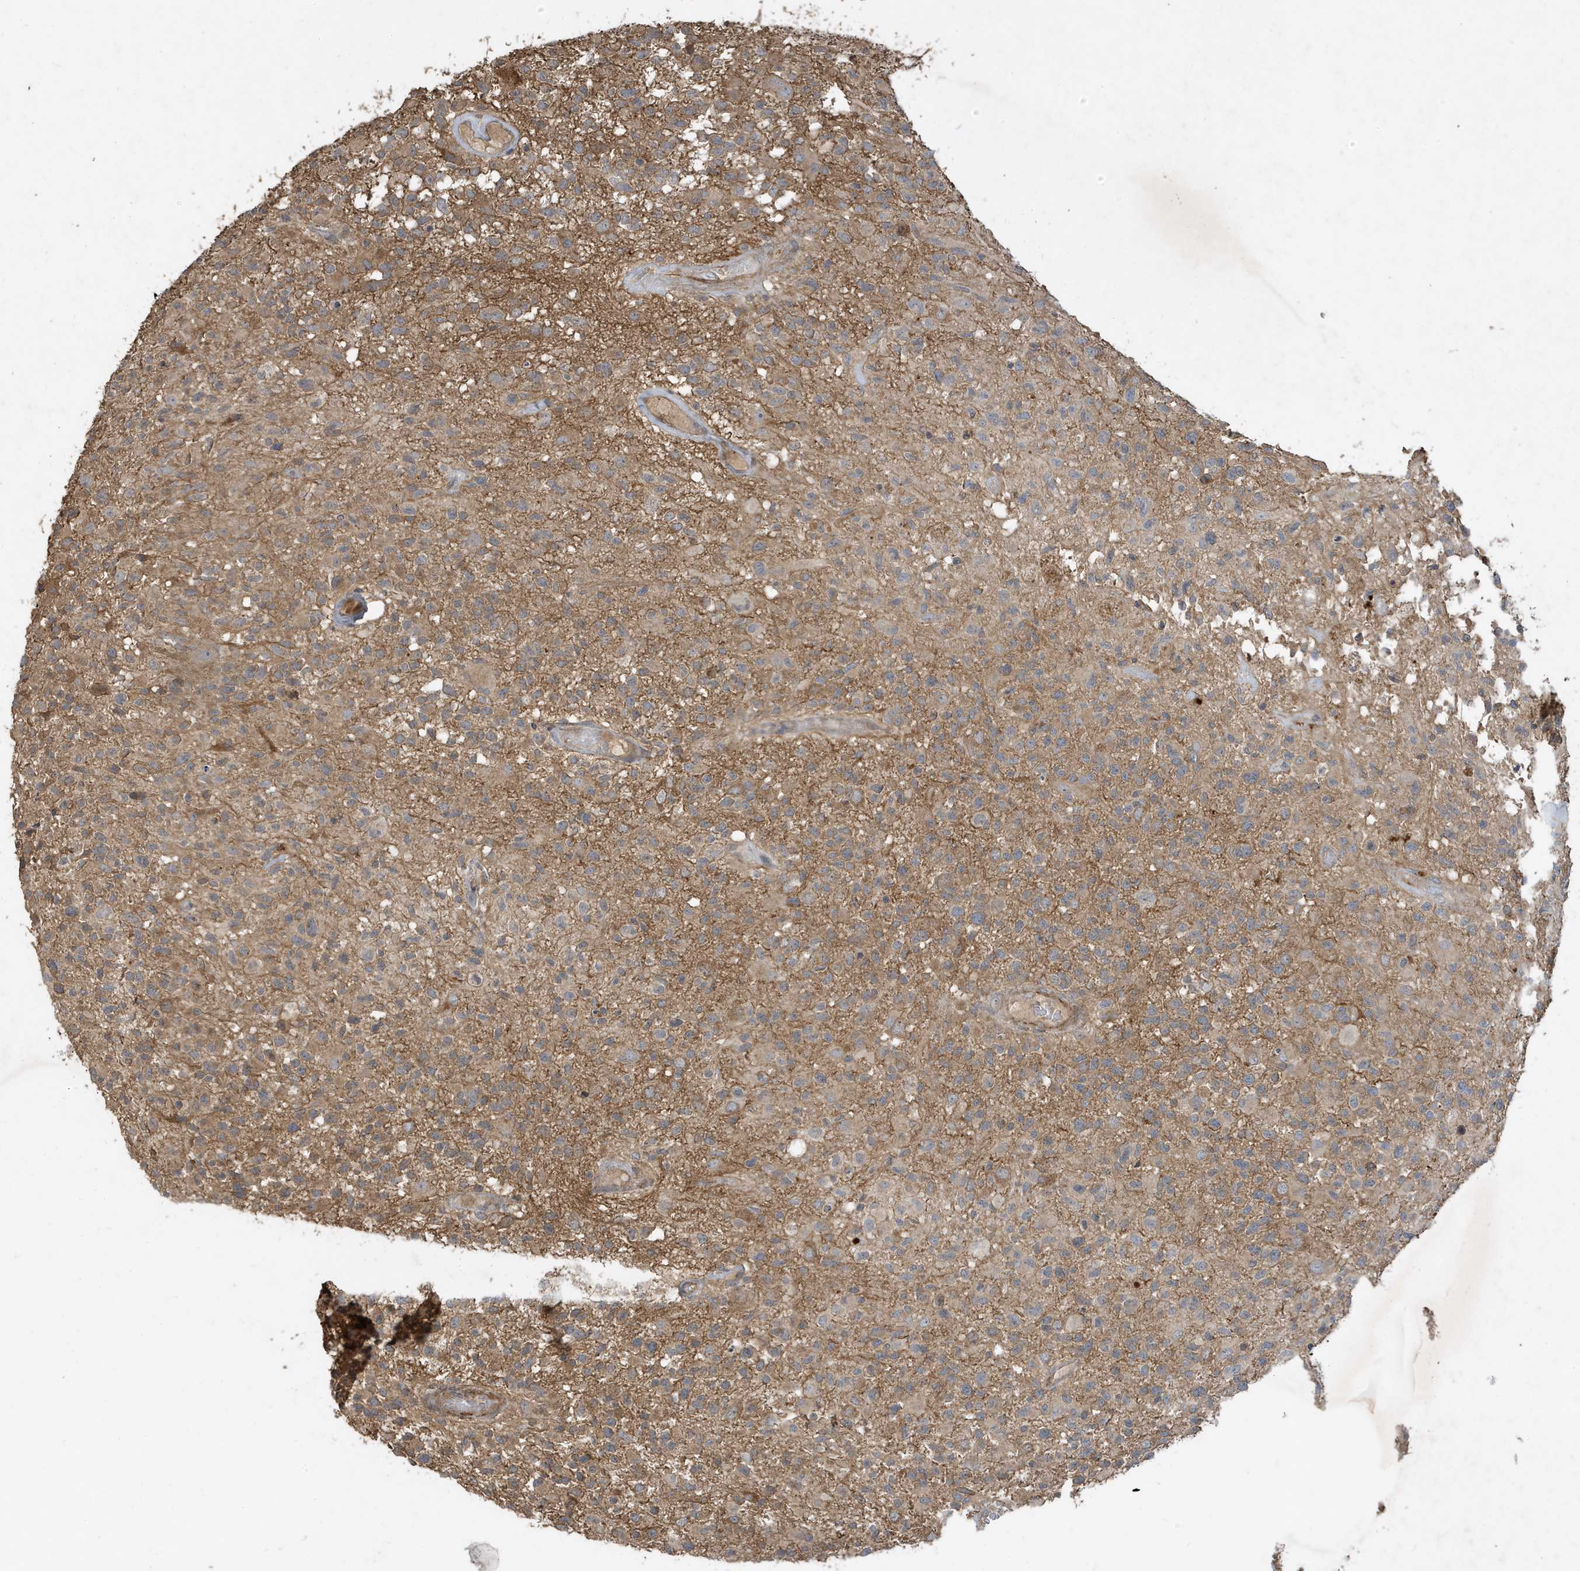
{"staining": {"intensity": "weak", "quantity": ">75%", "location": "cytoplasmic/membranous"}, "tissue": "glioma", "cell_type": "Tumor cells", "image_type": "cancer", "snomed": [{"axis": "morphology", "description": "Glioma, malignant, High grade"}, {"axis": "morphology", "description": "Glioblastoma, NOS"}, {"axis": "topography", "description": "Brain"}], "caption": "There is low levels of weak cytoplasmic/membranous expression in tumor cells of glioblastoma, as demonstrated by immunohistochemical staining (brown color).", "gene": "PRRT3", "patient": {"sex": "male", "age": 60}}